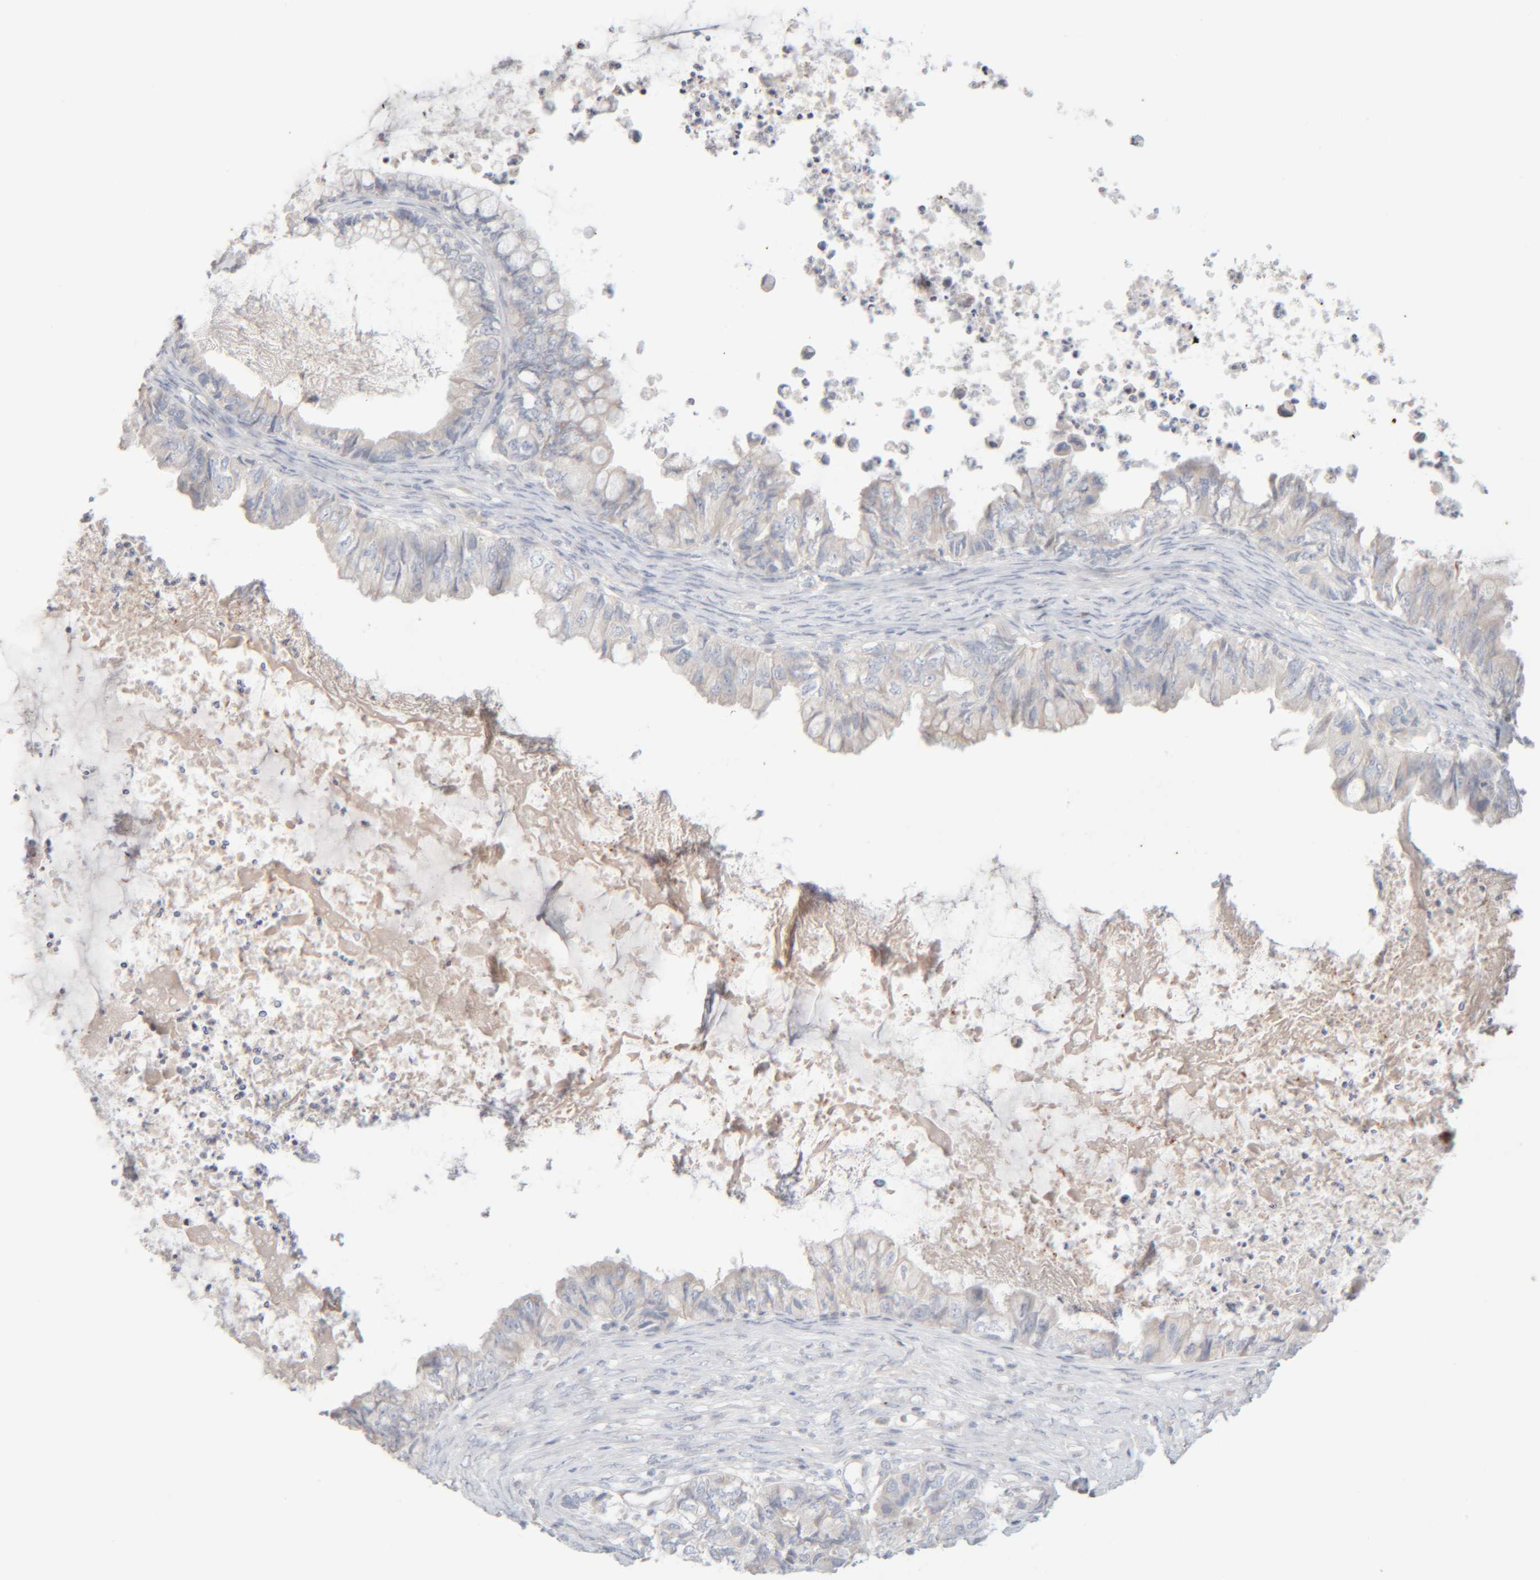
{"staining": {"intensity": "negative", "quantity": "none", "location": "none"}, "tissue": "ovarian cancer", "cell_type": "Tumor cells", "image_type": "cancer", "snomed": [{"axis": "morphology", "description": "Cystadenocarcinoma, mucinous, NOS"}, {"axis": "topography", "description": "Ovary"}], "caption": "Micrograph shows no significant protein staining in tumor cells of mucinous cystadenocarcinoma (ovarian).", "gene": "RIDA", "patient": {"sex": "female", "age": 80}}